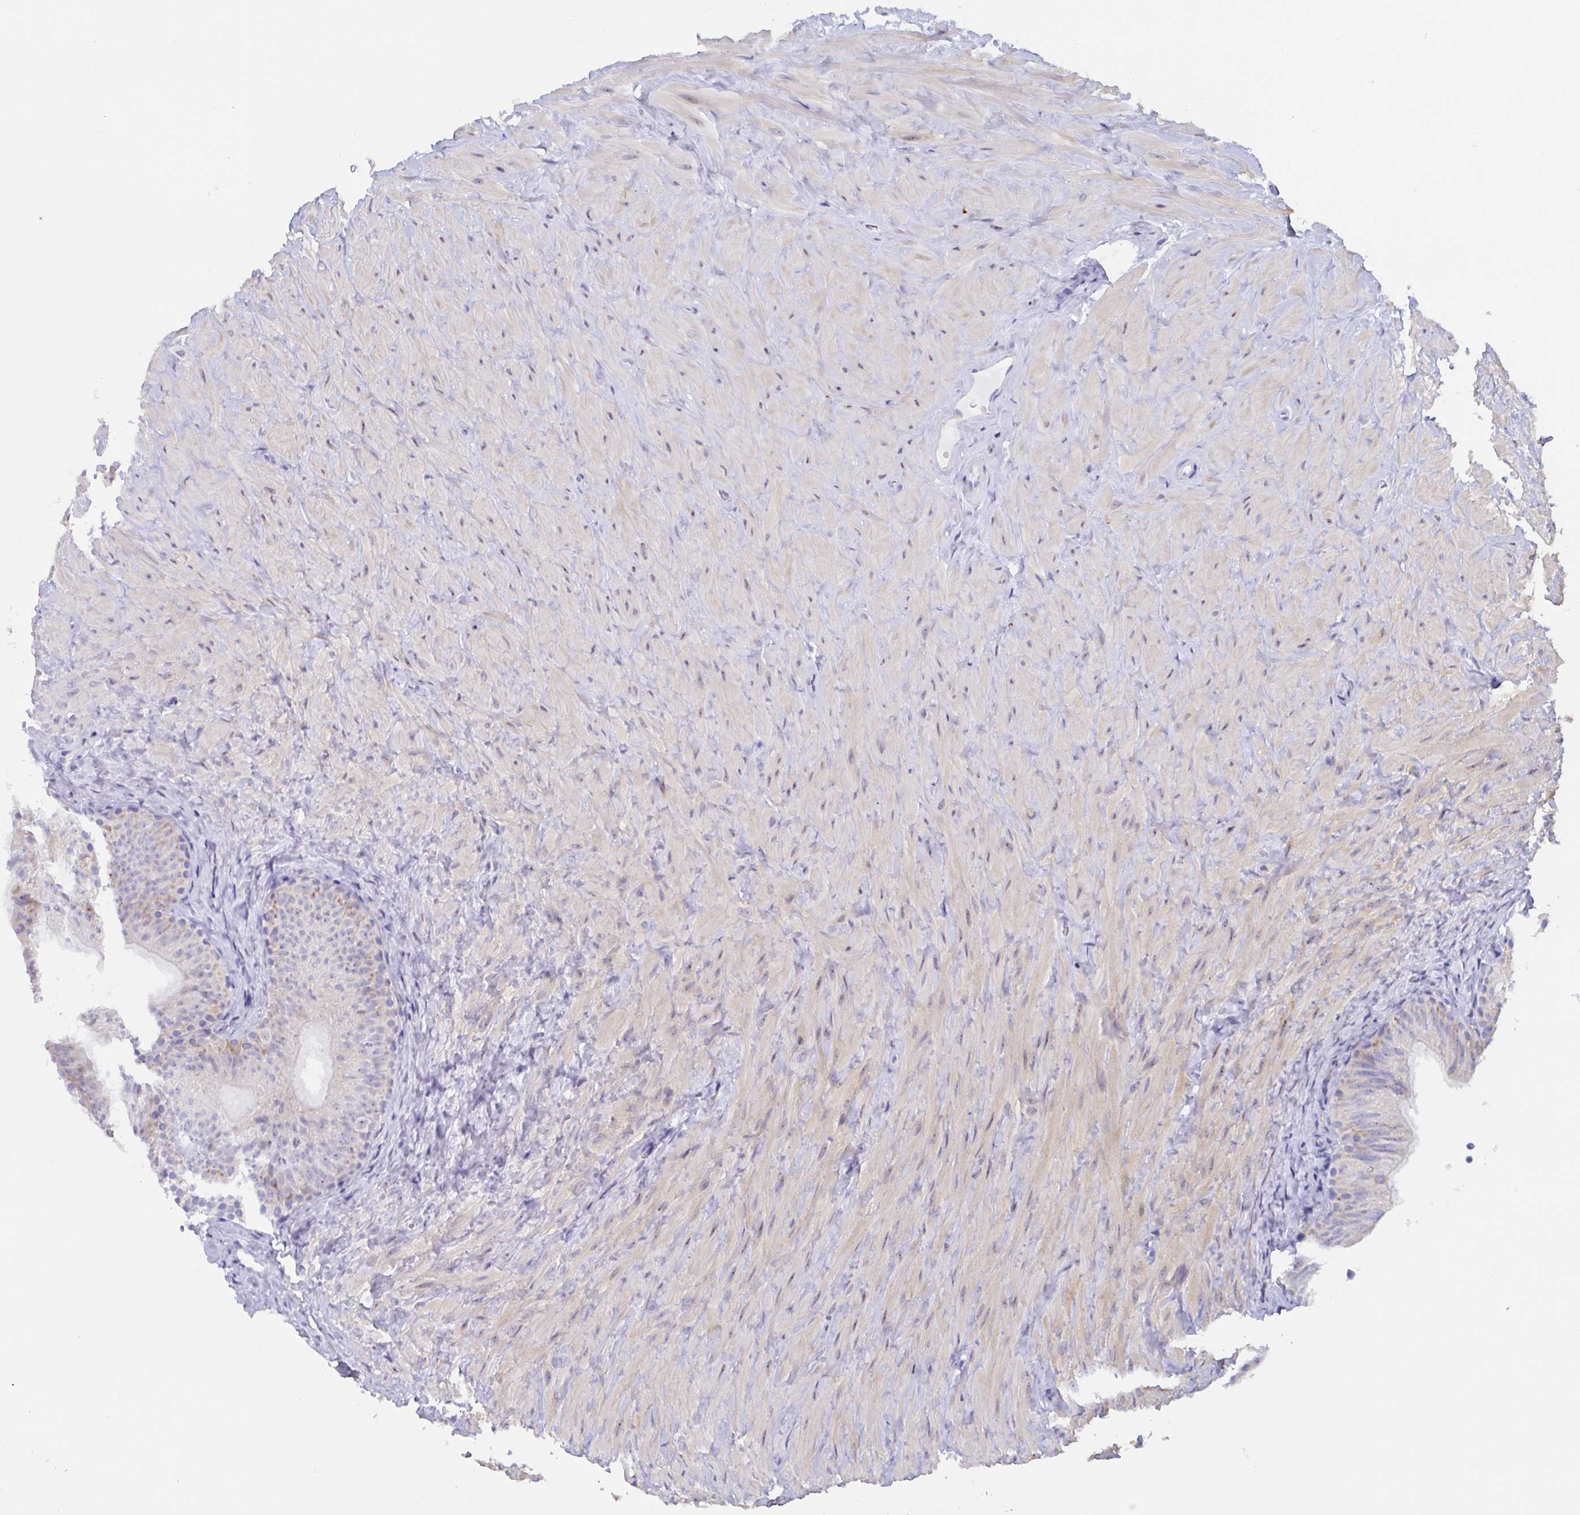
{"staining": {"intensity": "moderate", "quantity": "<25%", "location": "cytoplasmic/membranous"}, "tissue": "epididymis", "cell_type": "Glandular cells", "image_type": "normal", "snomed": [{"axis": "morphology", "description": "Normal tissue, NOS"}, {"axis": "topography", "description": "Epididymis, spermatic cord, NOS"}, {"axis": "topography", "description": "Epididymis"}], "caption": "IHC of normal human epididymis shows low levels of moderate cytoplasmic/membranous positivity in approximately <25% of glandular cells.", "gene": "MUCL3", "patient": {"sex": "male", "age": 31}}